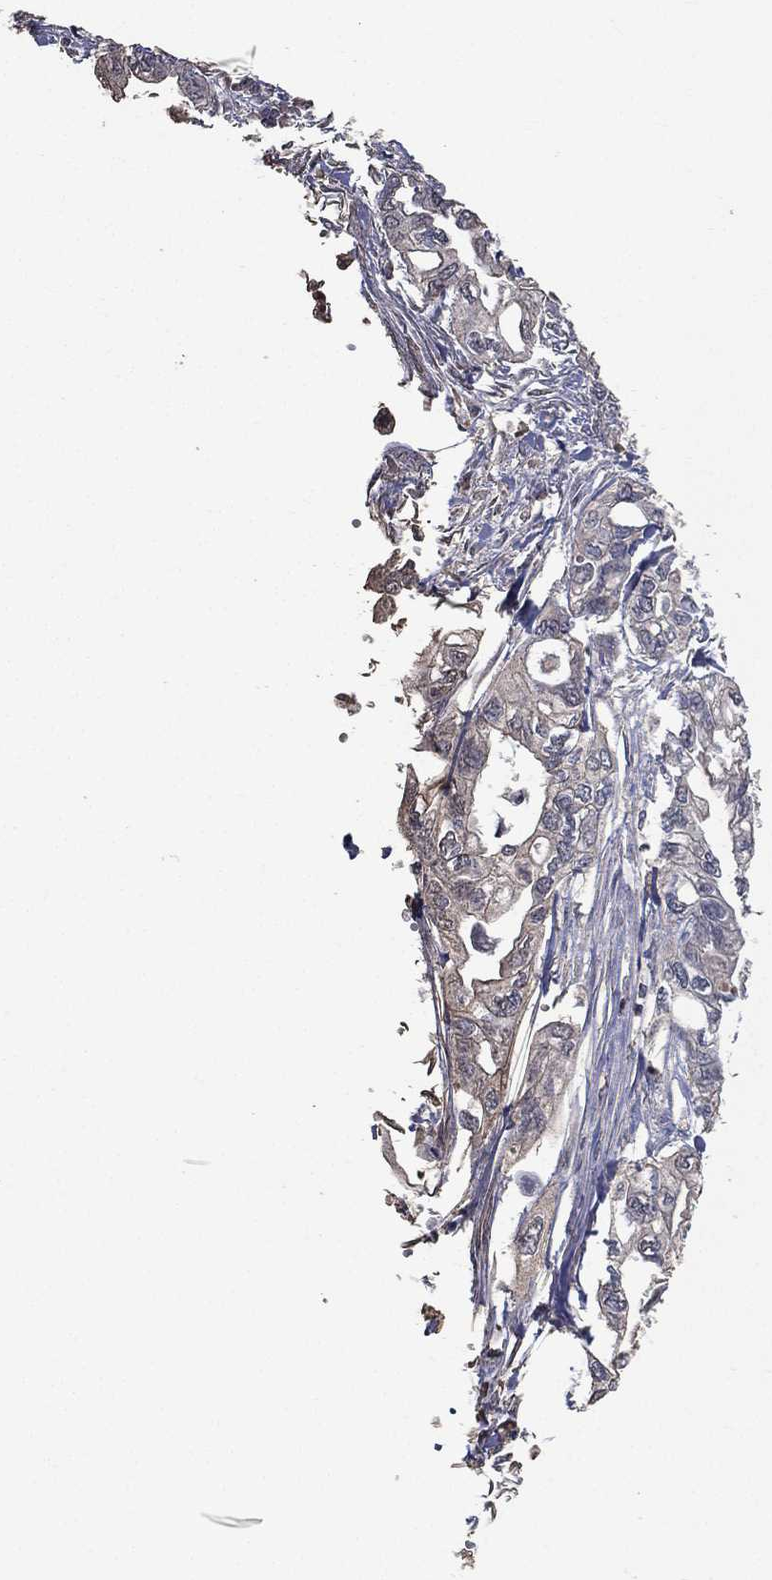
{"staining": {"intensity": "negative", "quantity": "none", "location": "none"}, "tissue": "pancreatic cancer", "cell_type": "Tumor cells", "image_type": "cancer", "snomed": [{"axis": "morphology", "description": "Adenocarcinoma, NOS"}, {"axis": "topography", "description": "Pancreas"}], "caption": "IHC of human pancreatic adenocarcinoma demonstrates no expression in tumor cells.", "gene": "SNAP25", "patient": {"sex": "male", "age": 68}}